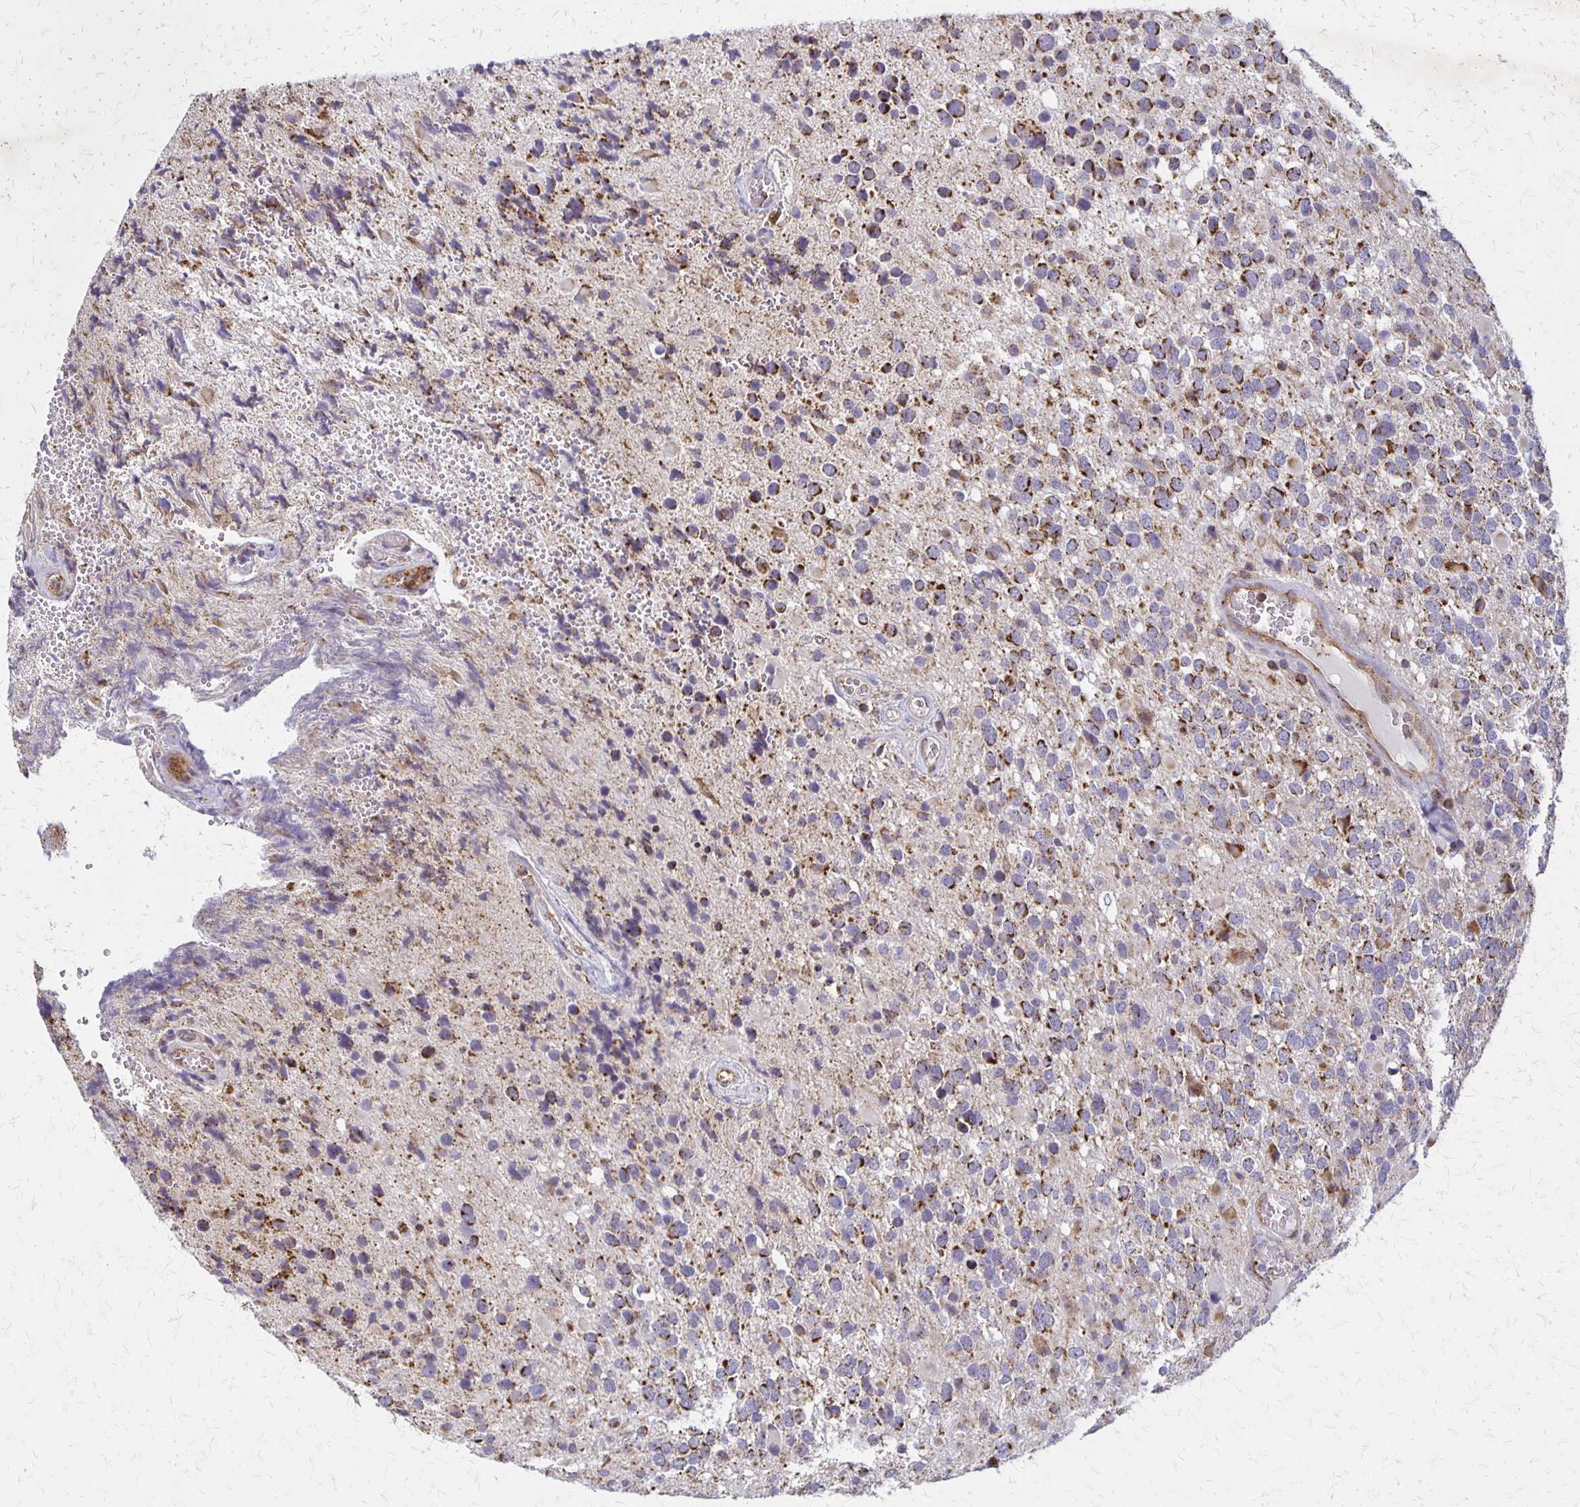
{"staining": {"intensity": "strong", "quantity": "25%-75%", "location": "cytoplasmic/membranous"}, "tissue": "glioma", "cell_type": "Tumor cells", "image_type": "cancer", "snomed": [{"axis": "morphology", "description": "Glioma, malignant, High grade"}, {"axis": "topography", "description": "Brain"}], "caption": "Strong cytoplasmic/membranous staining is present in approximately 25%-75% of tumor cells in glioma.", "gene": "EIF4EBP2", "patient": {"sex": "female", "age": 40}}